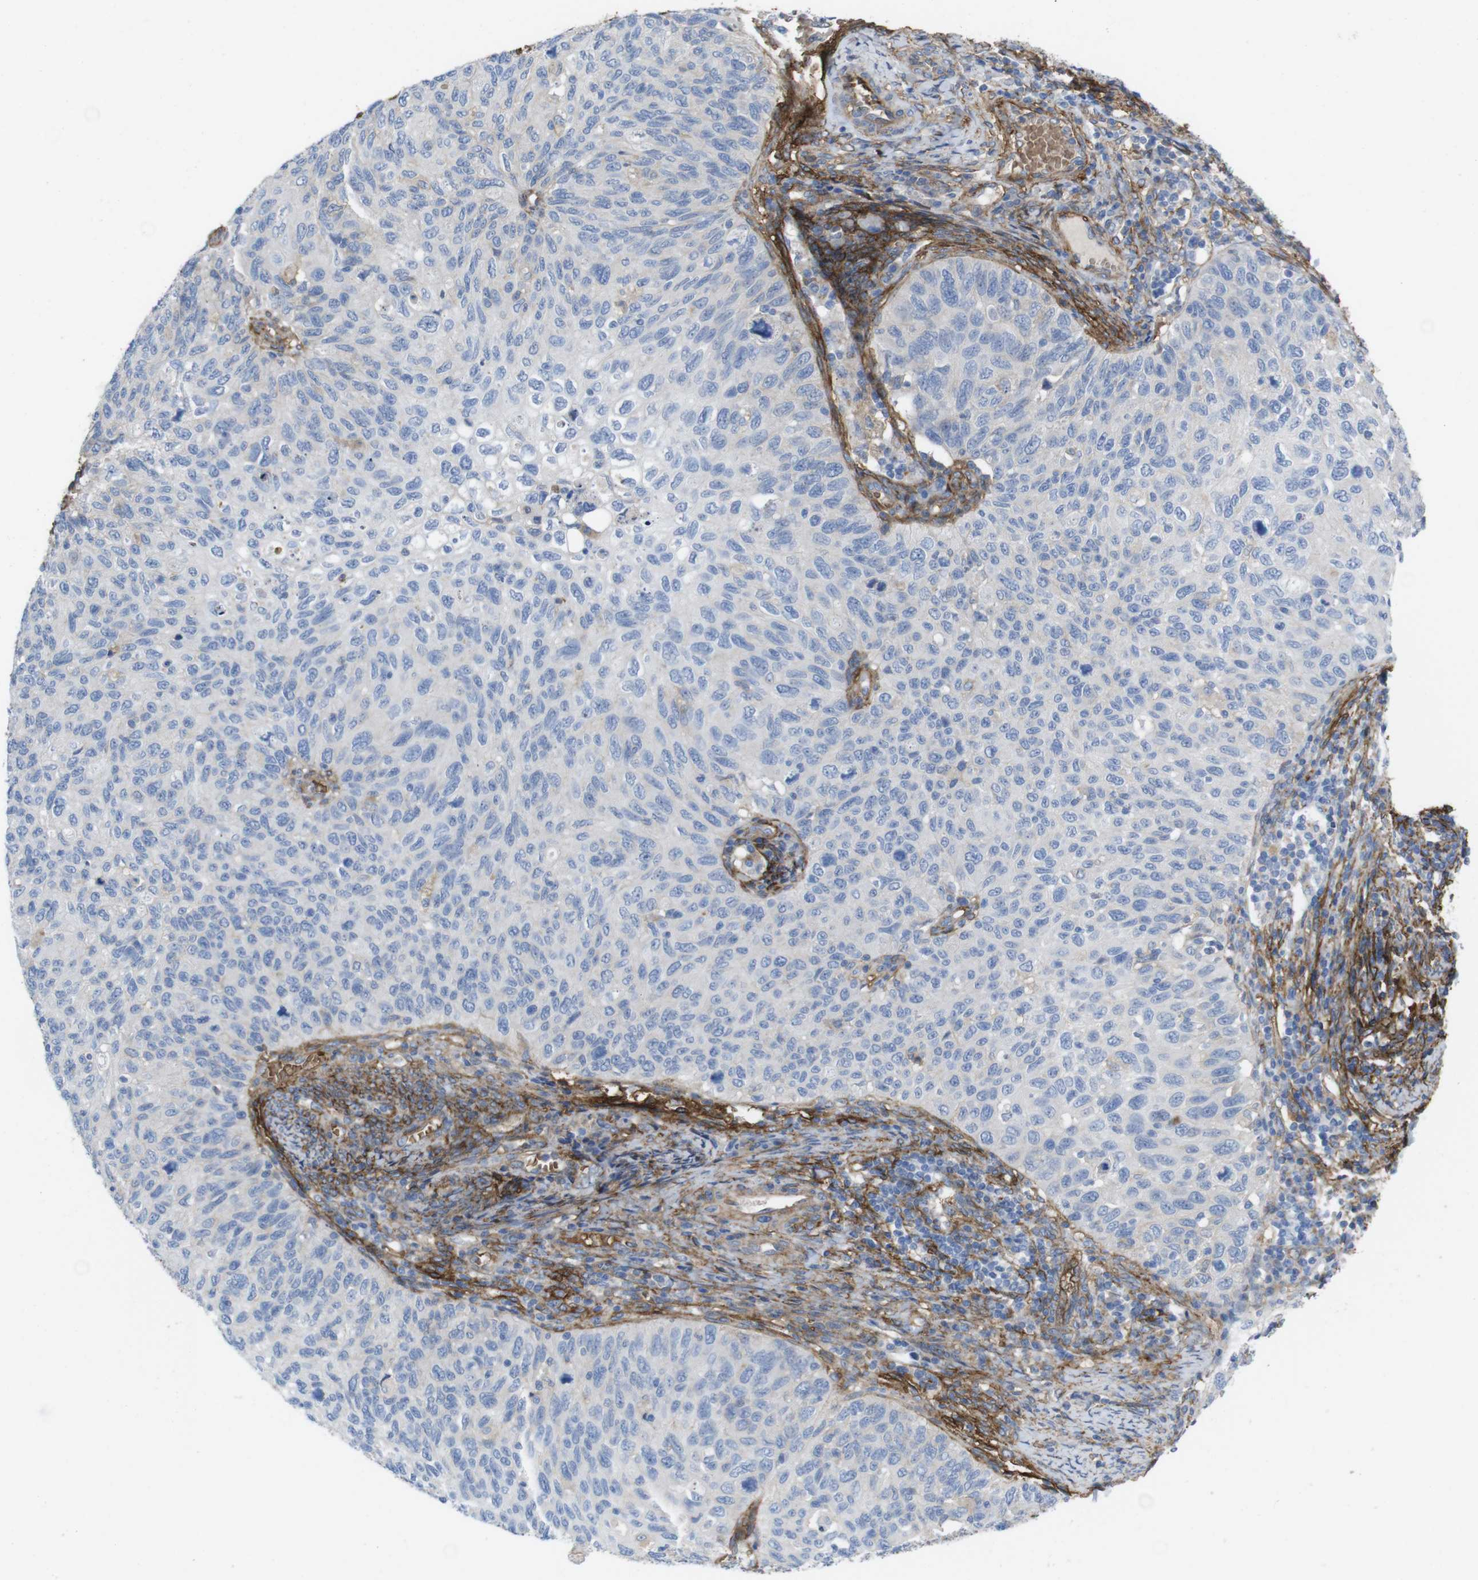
{"staining": {"intensity": "negative", "quantity": "none", "location": "none"}, "tissue": "cervical cancer", "cell_type": "Tumor cells", "image_type": "cancer", "snomed": [{"axis": "morphology", "description": "Squamous cell carcinoma, NOS"}, {"axis": "topography", "description": "Cervix"}], "caption": "The histopathology image exhibits no significant expression in tumor cells of cervical squamous cell carcinoma.", "gene": "CYBRD1", "patient": {"sex": "female", "age": 70}}